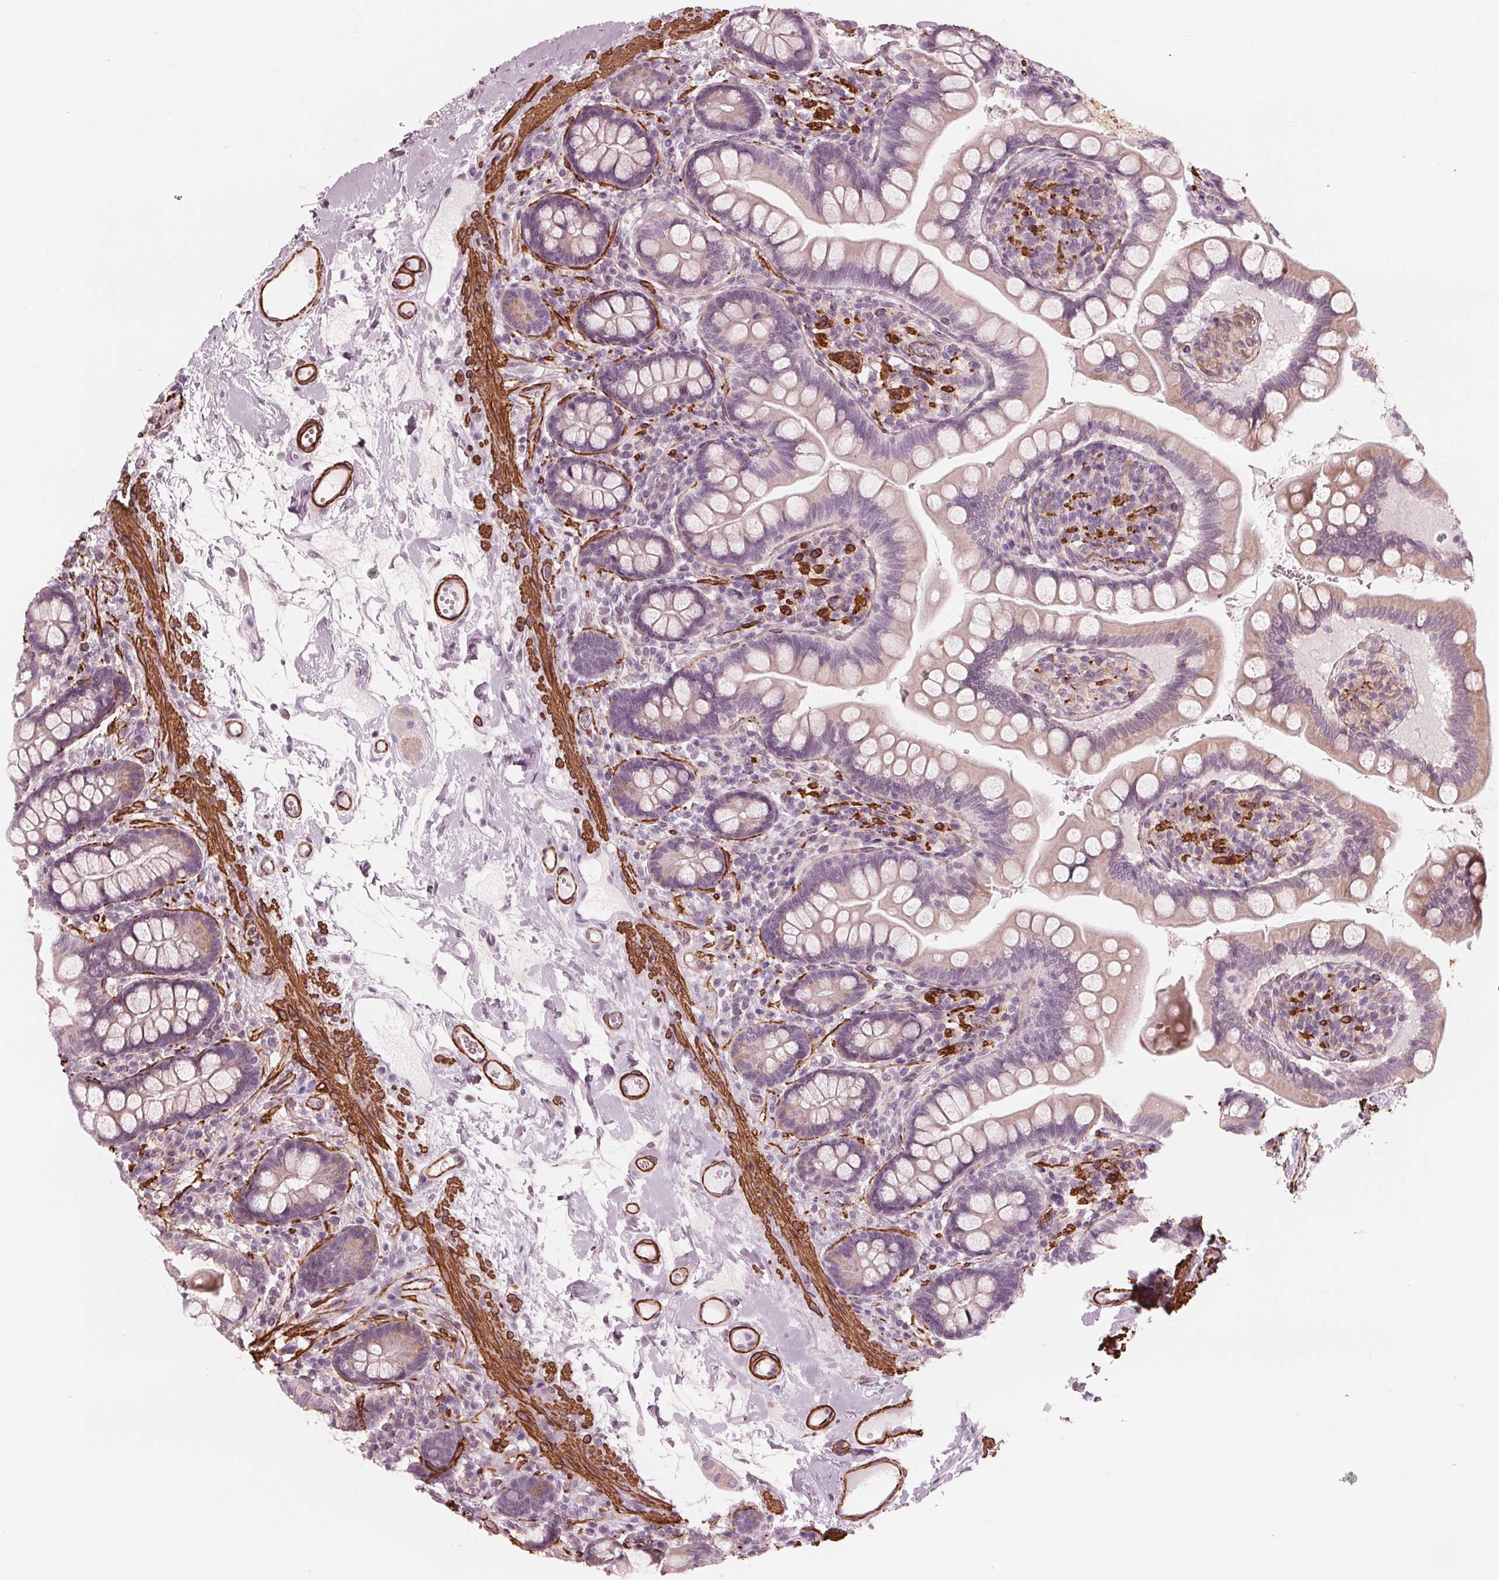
{"staining": {"intensity": "weak", "quantity": "25%-75%", "location": "cytoplasmic/membranous"}, "tissue": "small intestine", "cell_type": "Glandular cells", "image_type": "normal", "snomed": [{"axis": "morphology", "description": "Normal tissue, NOS"}, {"axis": "topography", "description": "Small intestine"}], "caption": "An image of small intestine stained for a protein displays weak cytoplasmic/membranous brown staining in glandular cells.", "gene": "MIER3", "patient": {"sex": "female", "age": 56}}